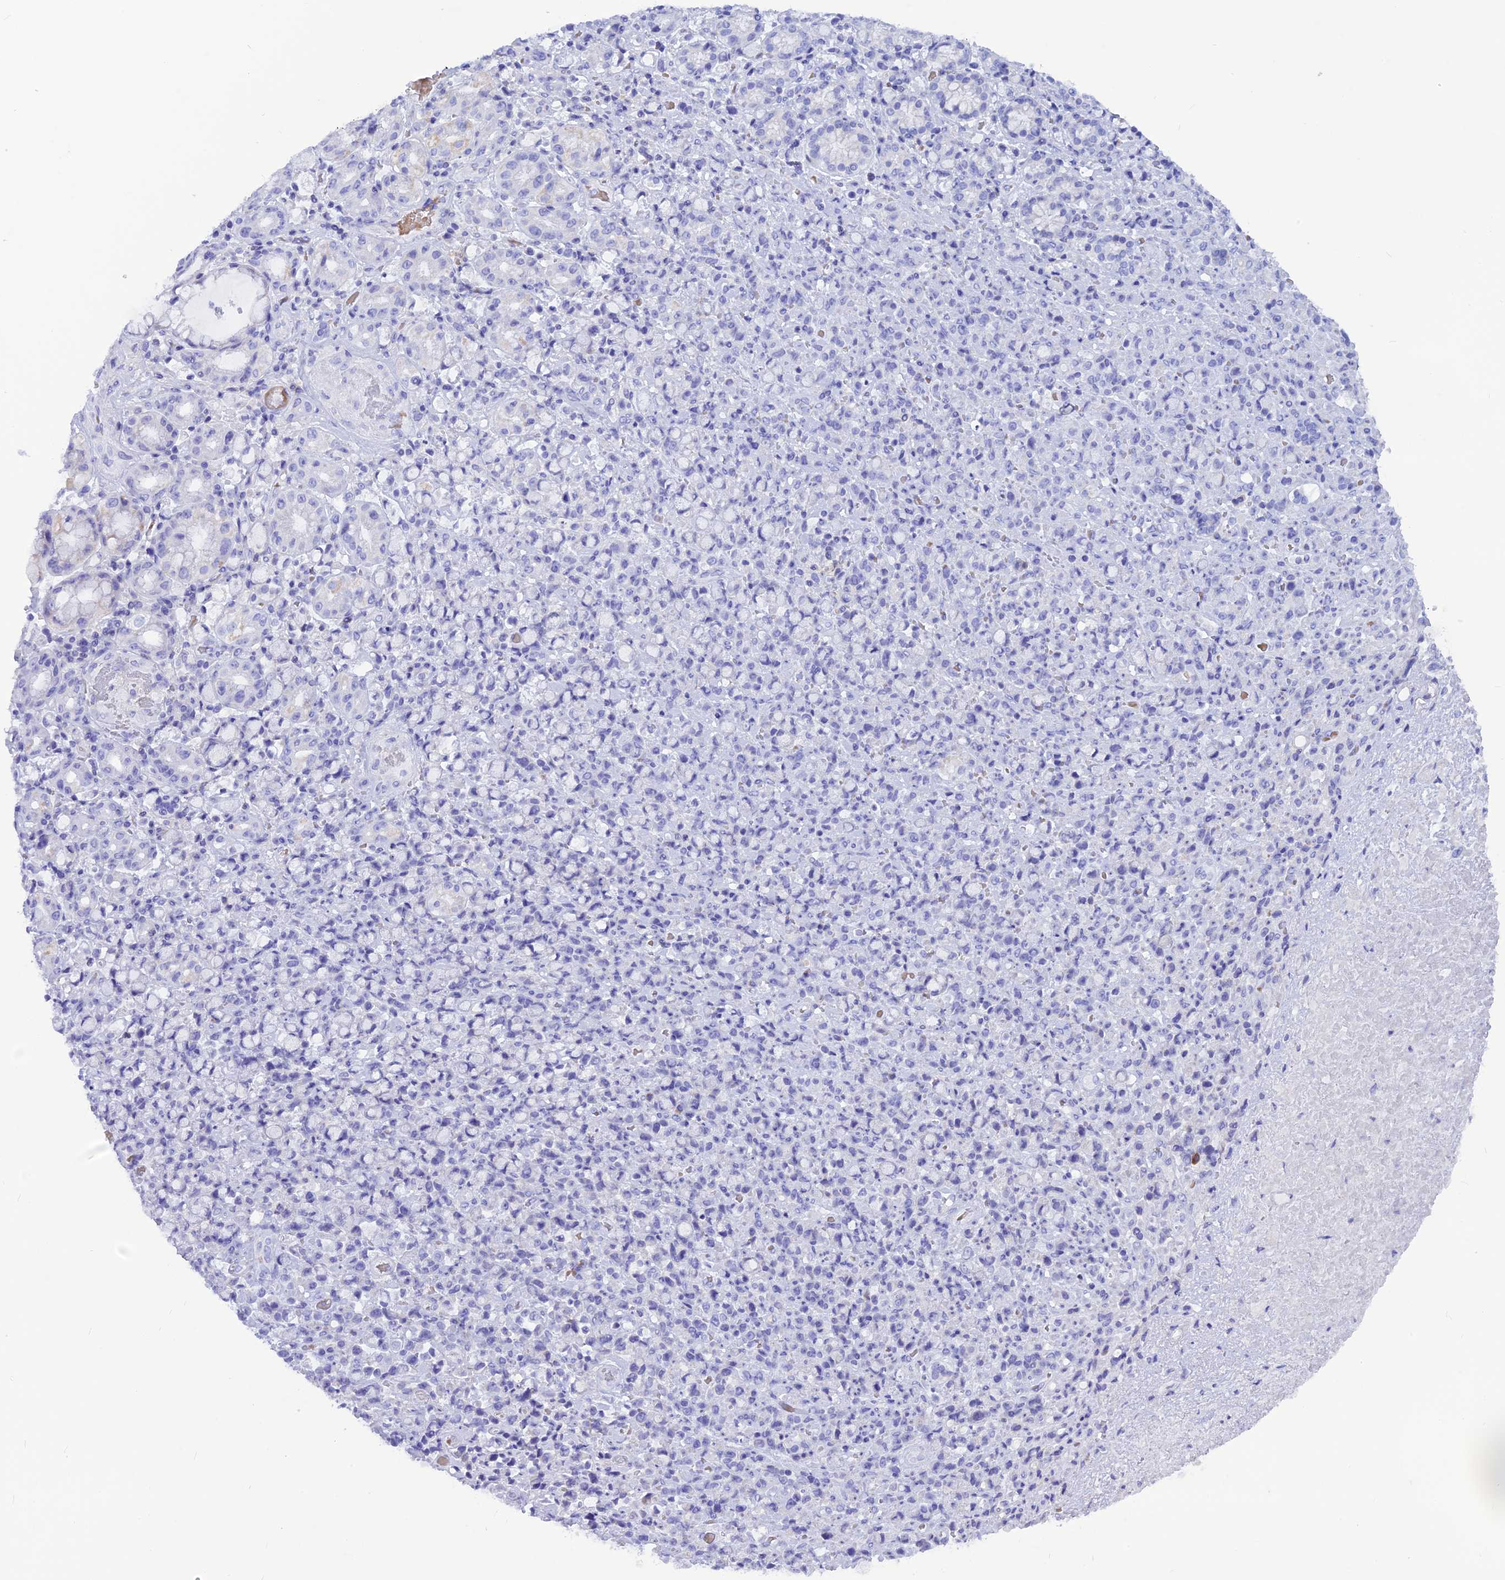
{"staining": {"intensity": "negative", "quantity": "none", "location": "none"}, "tissue": "stomach cancer", "cell_type": "Tumor cells", "image_type": "cancer", "snomed": [{"axis": "morphology", "description": "Normal tissue, NOS"}, {"axis": "morphology", "description": "Adenocarcinoma, NOS"}, {"axis": "topography", "description": "Stomach"}], "caption": "Immunohistochemistry (IHC) of human stomach cancer shows no expression in tumor cells. The staining is performed using DAB brown chromogen with nuclei counter-stained in using hematoxylin.", "gene": "GLYATL1", "patient": {"sex": "female", "age": 79}}